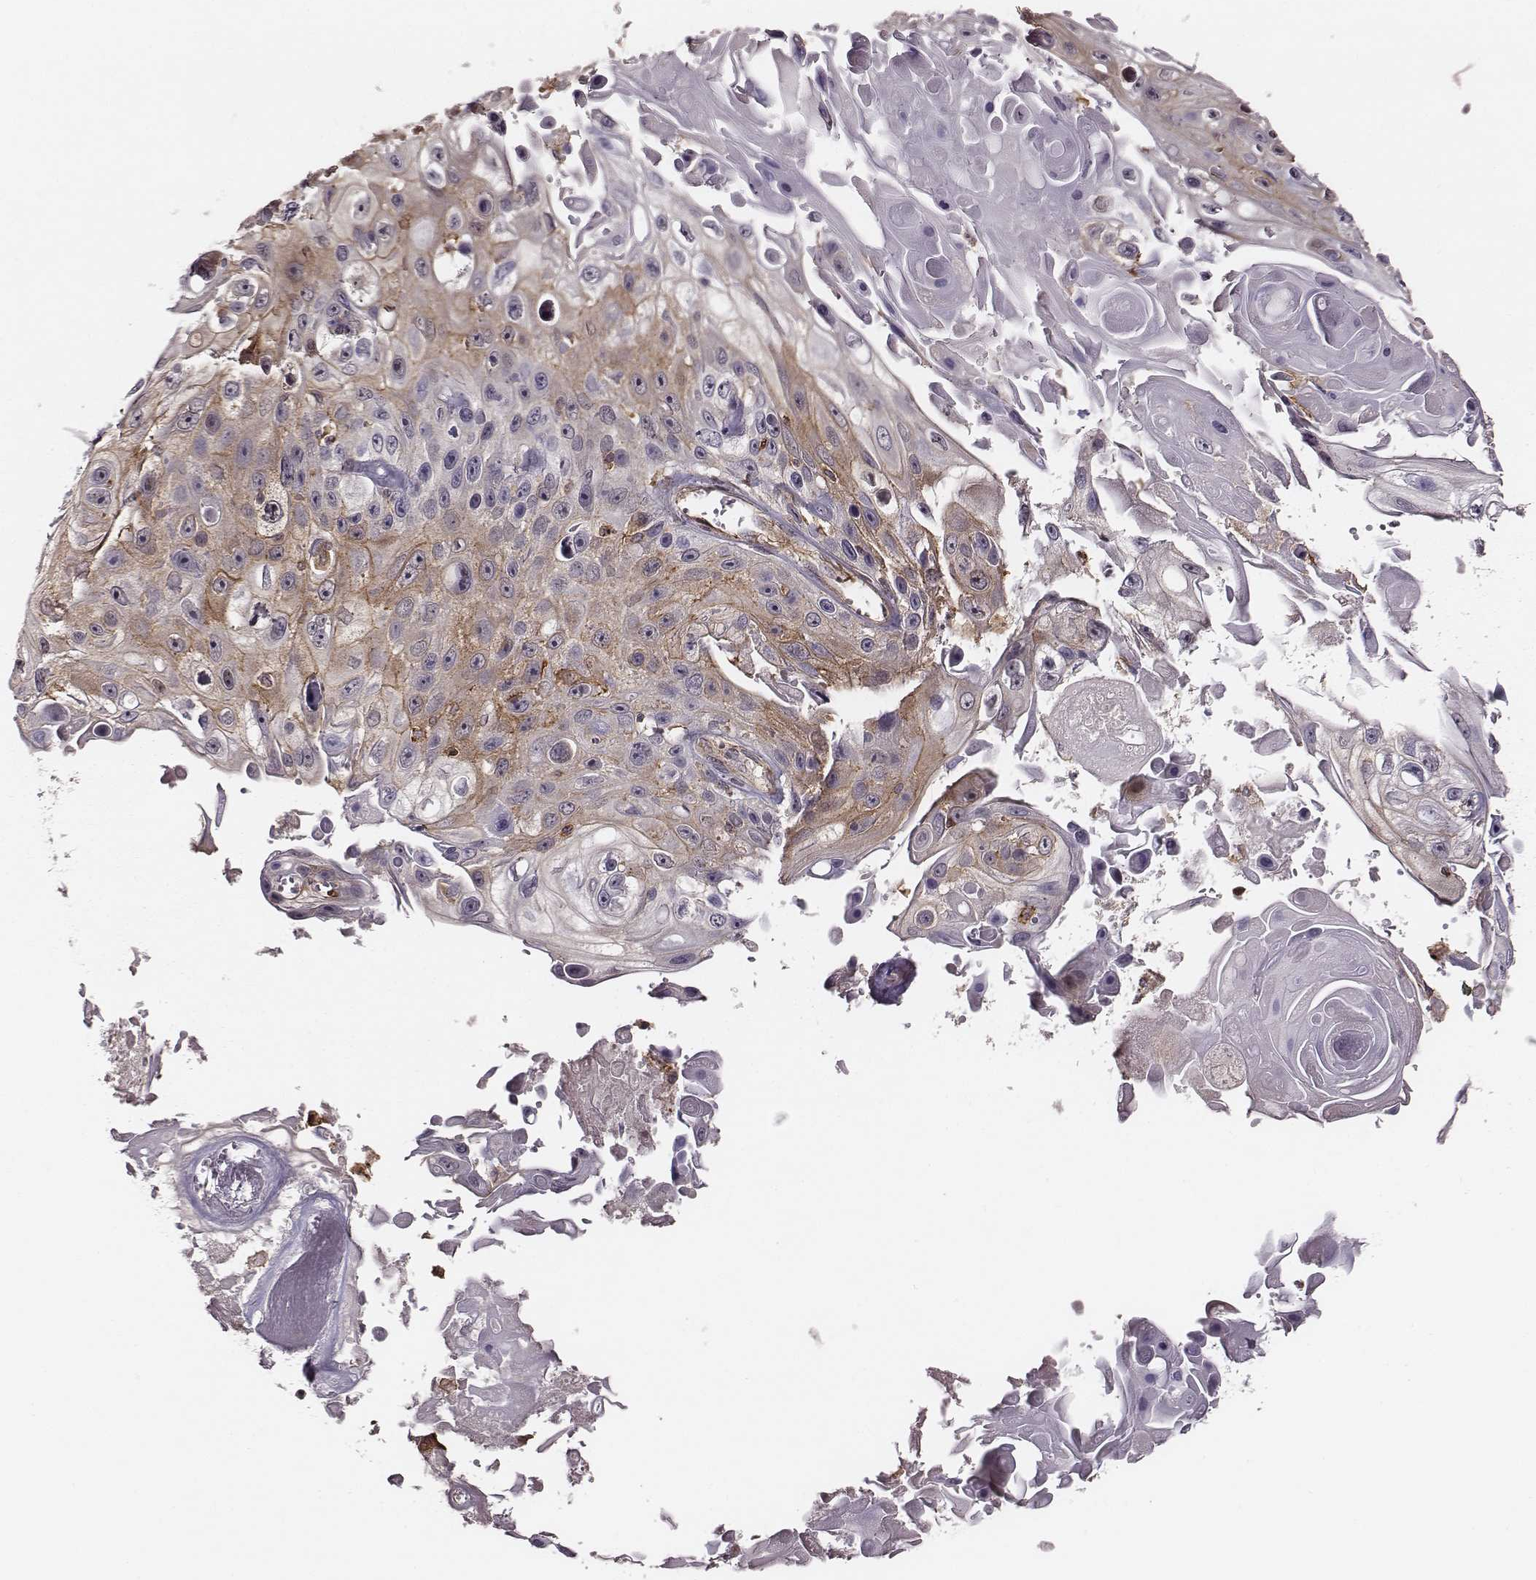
{"staining": {"intensity": "weak", "quantity": "<25%", "location": "cytoplasmic/membranous"}, "tissue": "skin cancer", "cell_type": "Tumor cells", "image_type": "cancer", "snomed": [{"axis": "morphology", "description": "Squamous cell carcinoma, NOS"}, {"axis": "topography", "description": "Skin"}], "caption": "Protein analysis of skin cancer demonstrates no significant expression in tumor cells.", "gene": "ZYX", "patient": {"sex": "male", "age": 82}}